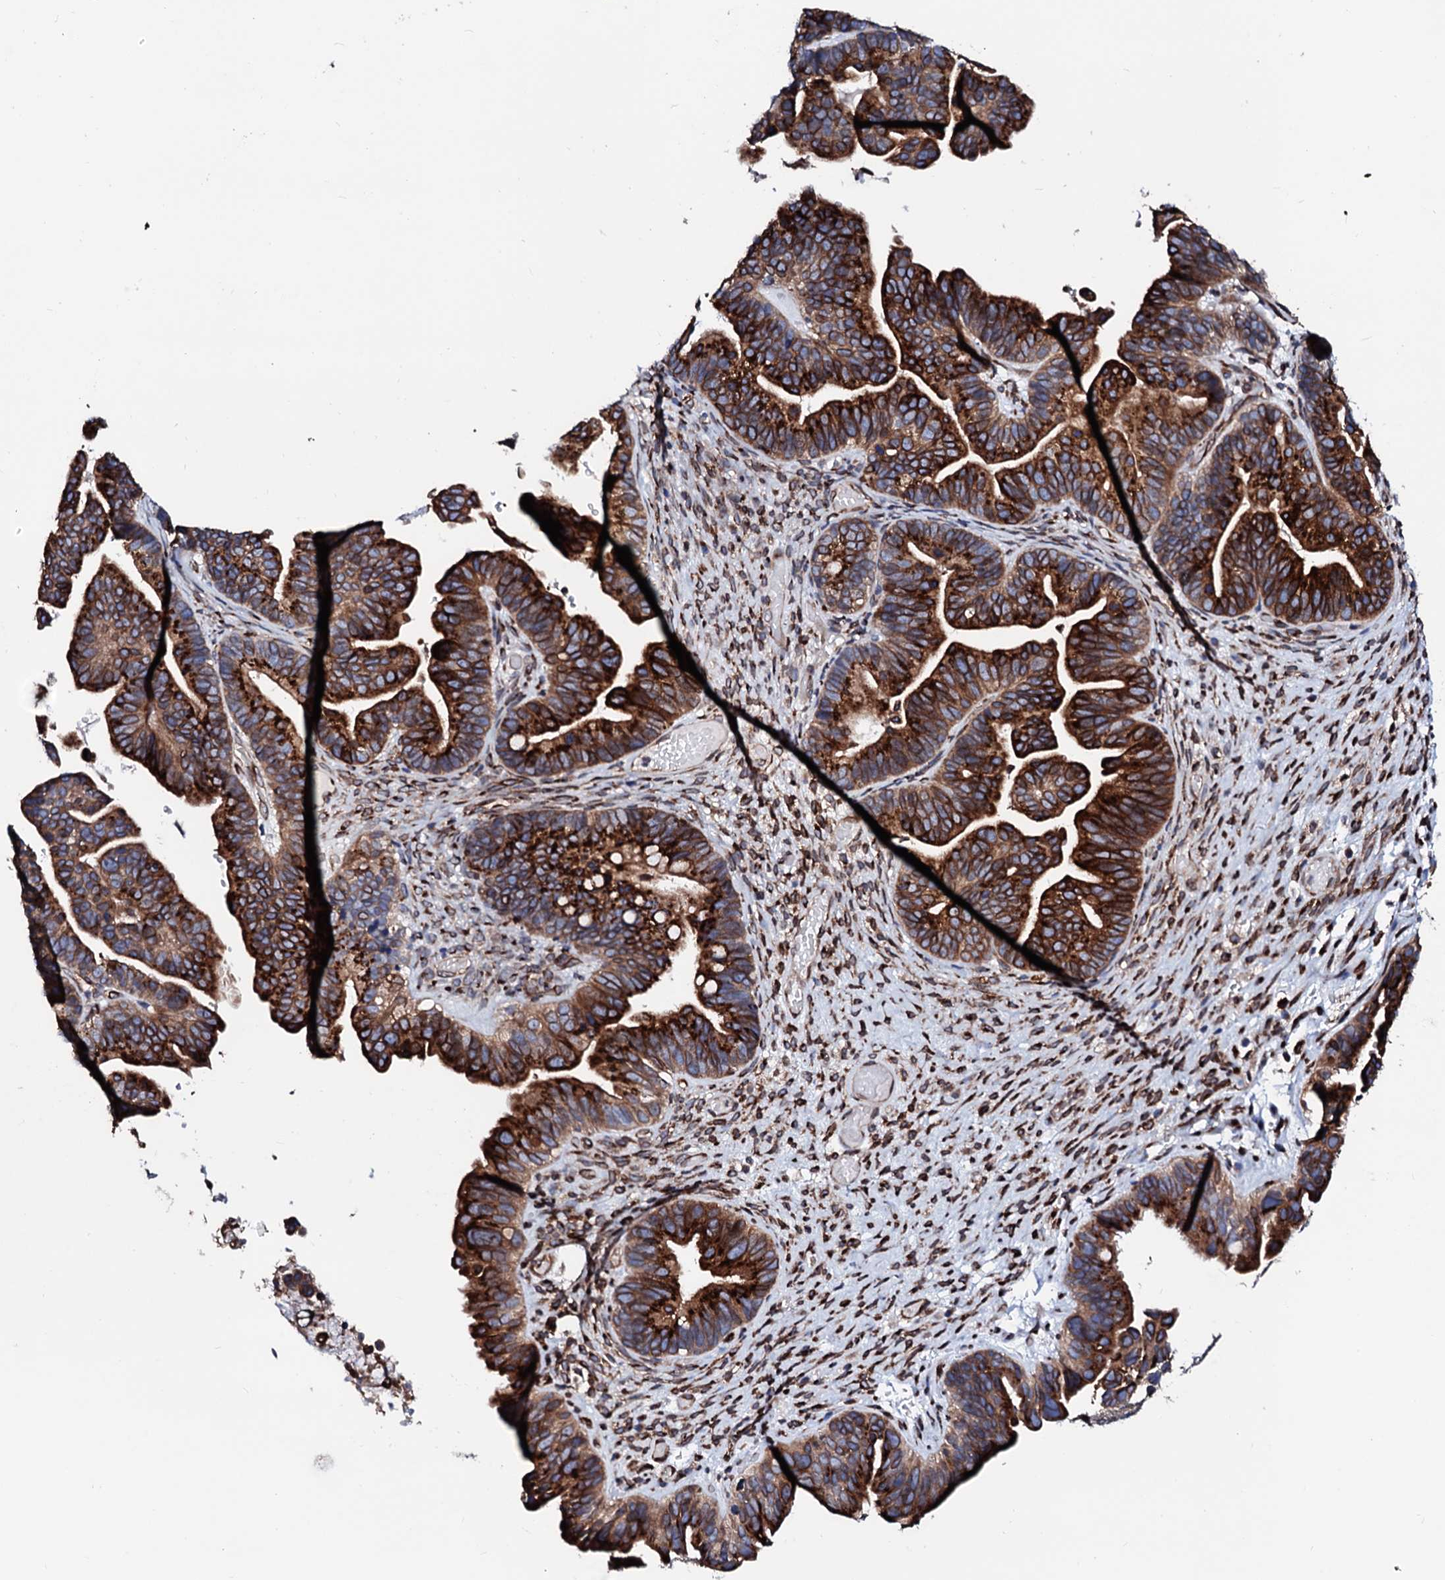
{"staining": {"intensity": "strong", "quantity": ">75%", "location": "cytoplasmic/membranous"}, "tissue": "ovarian cancer", "cell_type": "Tumor cells", "image_type": "cancer", "snomed": [{"axis": "morphology", "description": "Cystadenocarcinoma, serous, NOS"}, {"axis": "topography", "description": "Ovary"}], "caption": "Strong cytoplasmic/membranous positivity for a protein is seen in approximately >75% of tumor cells of ovarian cancer using IHC.", "gene": "TMCO3", "patient": {"sex": "female", "age": 56}}